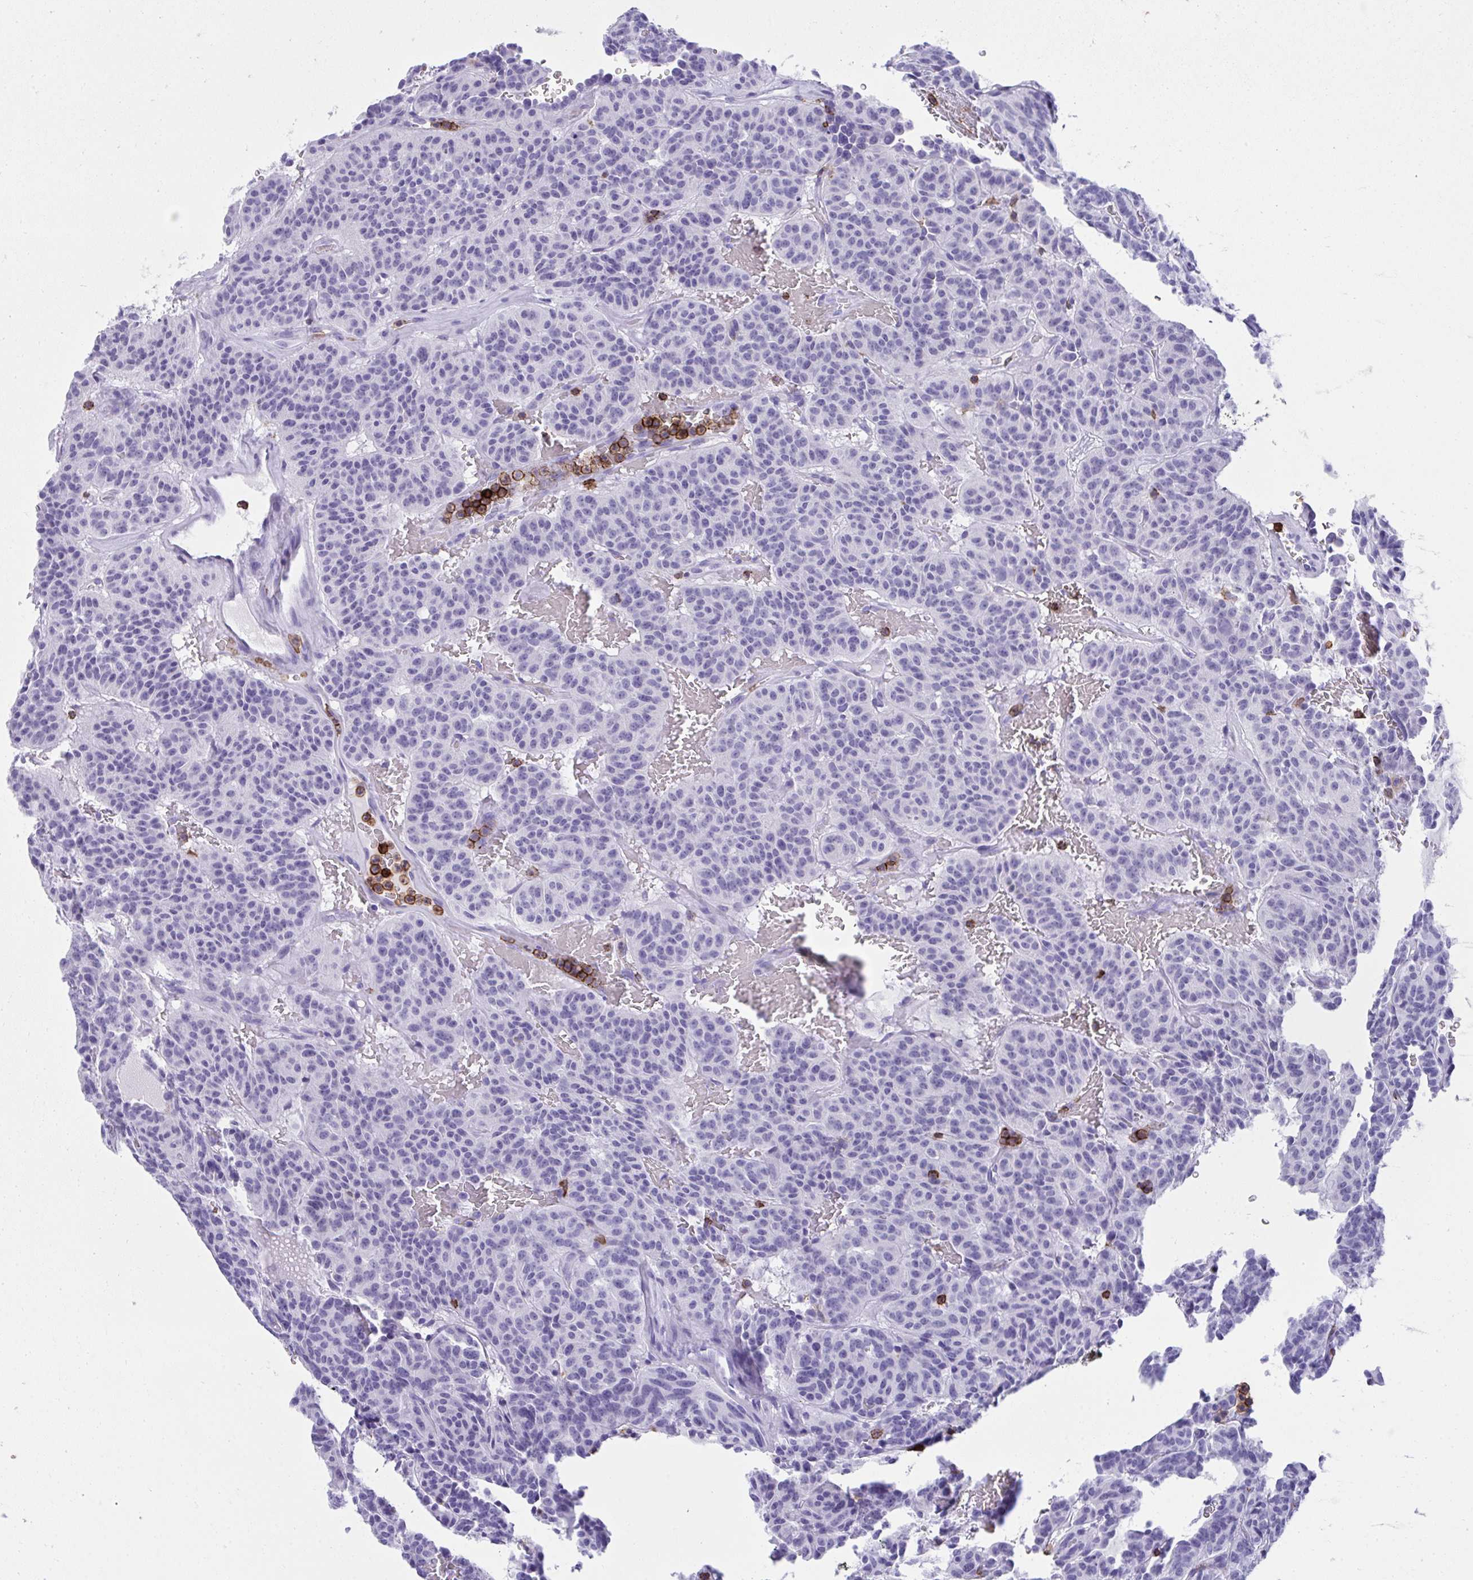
{"staining": {"intensity": "negative", "quantity": "none", "location": "none"}, "tissue": "carcinoid", "cell_type": "Tumor cells", "image_type": "cancer", "snomed": [{"axis": "morphology", "description": "Carcinoid, malignant, NOS"}, {"axis": "topography", "description": "Lung"}], "caption": "Immunohistochemistry (IHC) photomicrograph of neoplastic tissue: malignant carcinoid stained with DAB displays no significant protein expression in tumor cells.", "gene": "SPN", "patient": {"sex": "female", "age": 61}}